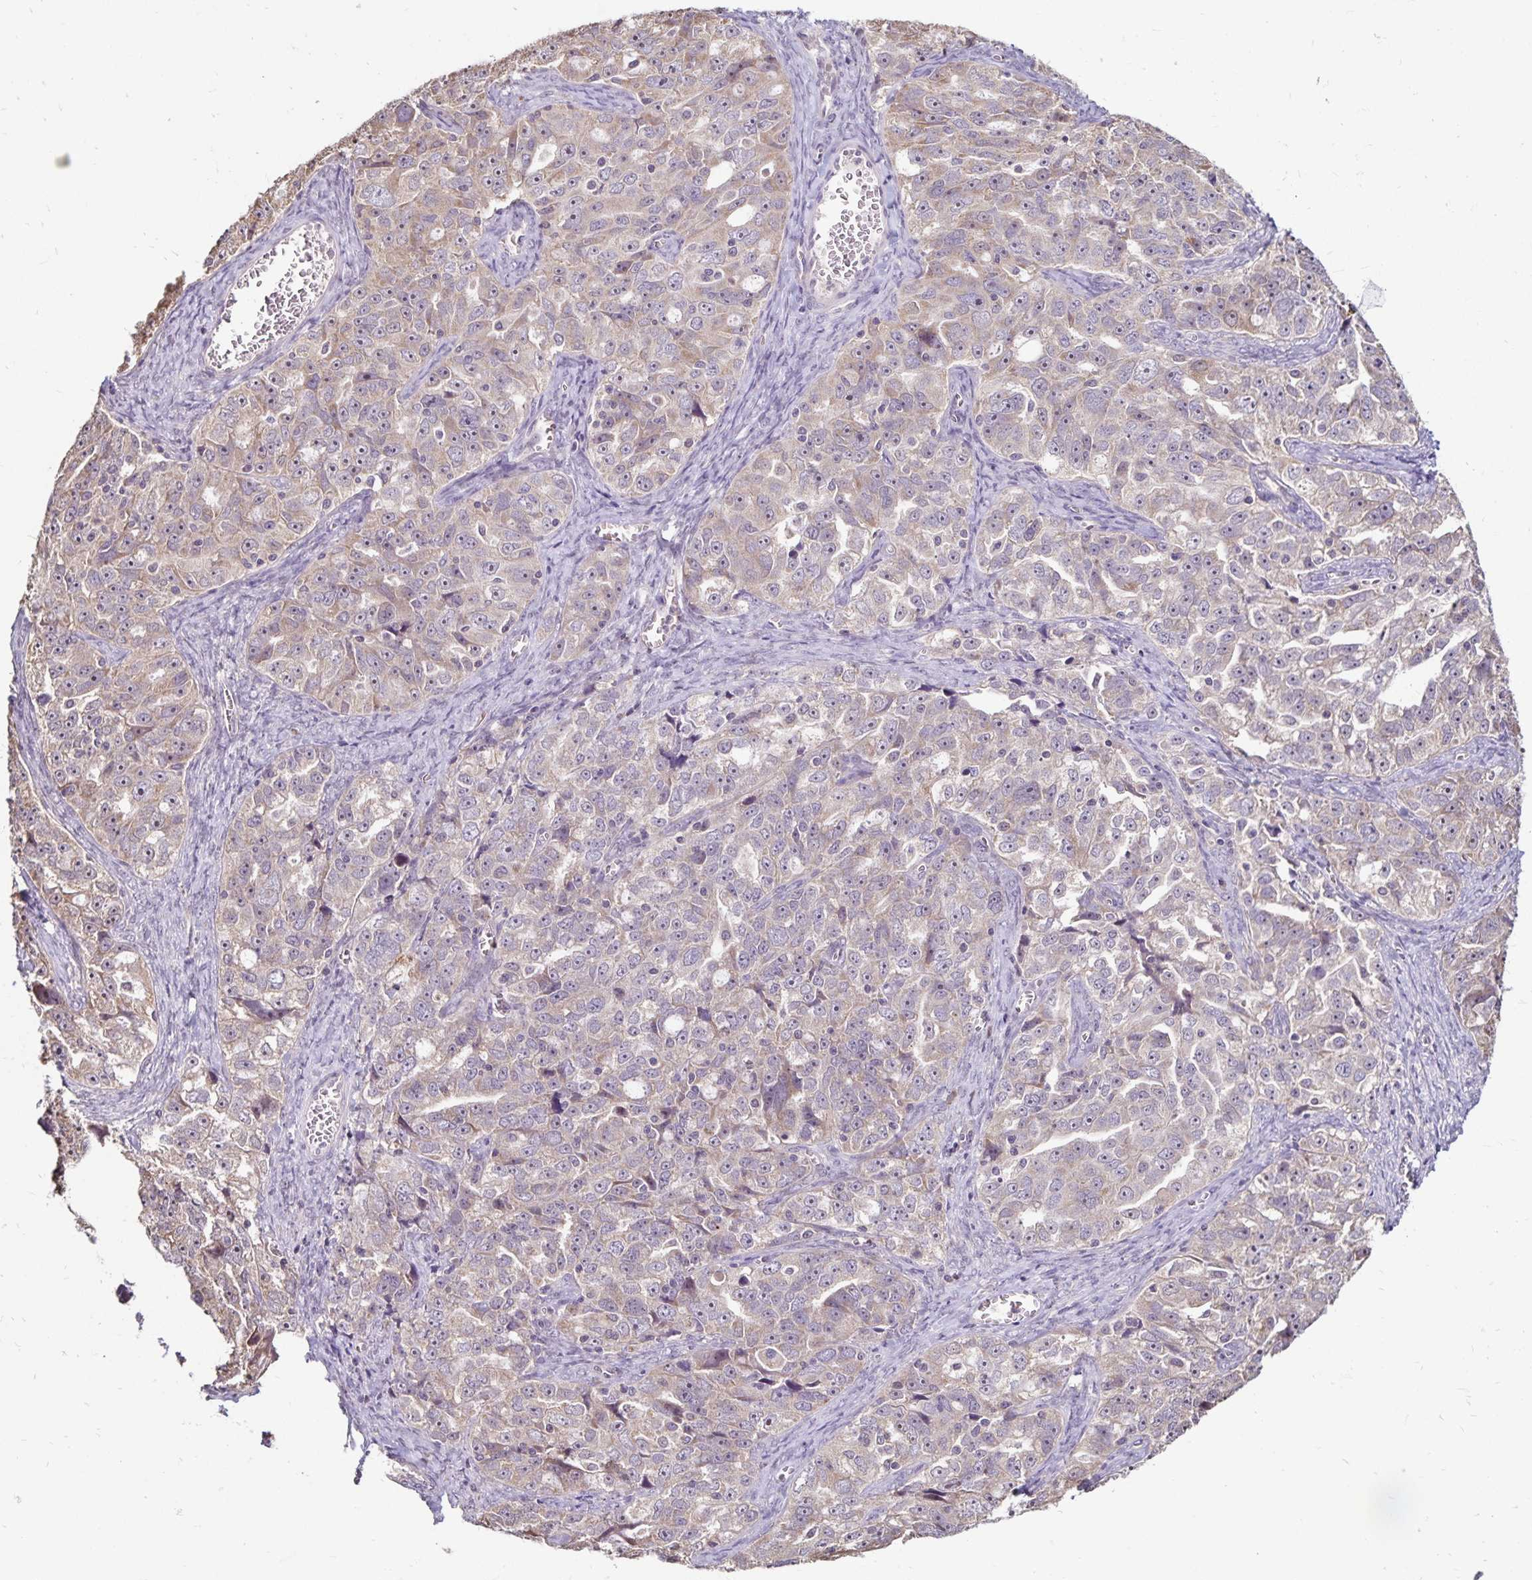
{"staining": {"intensity": "weak", "quantity": "<25%", "location": "cytoplasmic/membranous"}, "tissue": "ovarian cancer", "cell_type": "Tumor cells", "image_type": "cancer", "snomed": [{"axis": "morphology", "description": "Cystadenocarcinoma, serous, NOS"}, {"axis": "topography", "description": "Ovary"}], "caption": "The IHC photomicrograph has no significant expression in tumor cells of serous cystadenocarcinoma (ovarian) tissue. (Brightfield microscopy of DAB (3,3'-diaminobenzidine) immunohistochemistry (IHC) at high magnification).", "gene": "EMC10", "patient": {"sex": "female", "age": 51}}